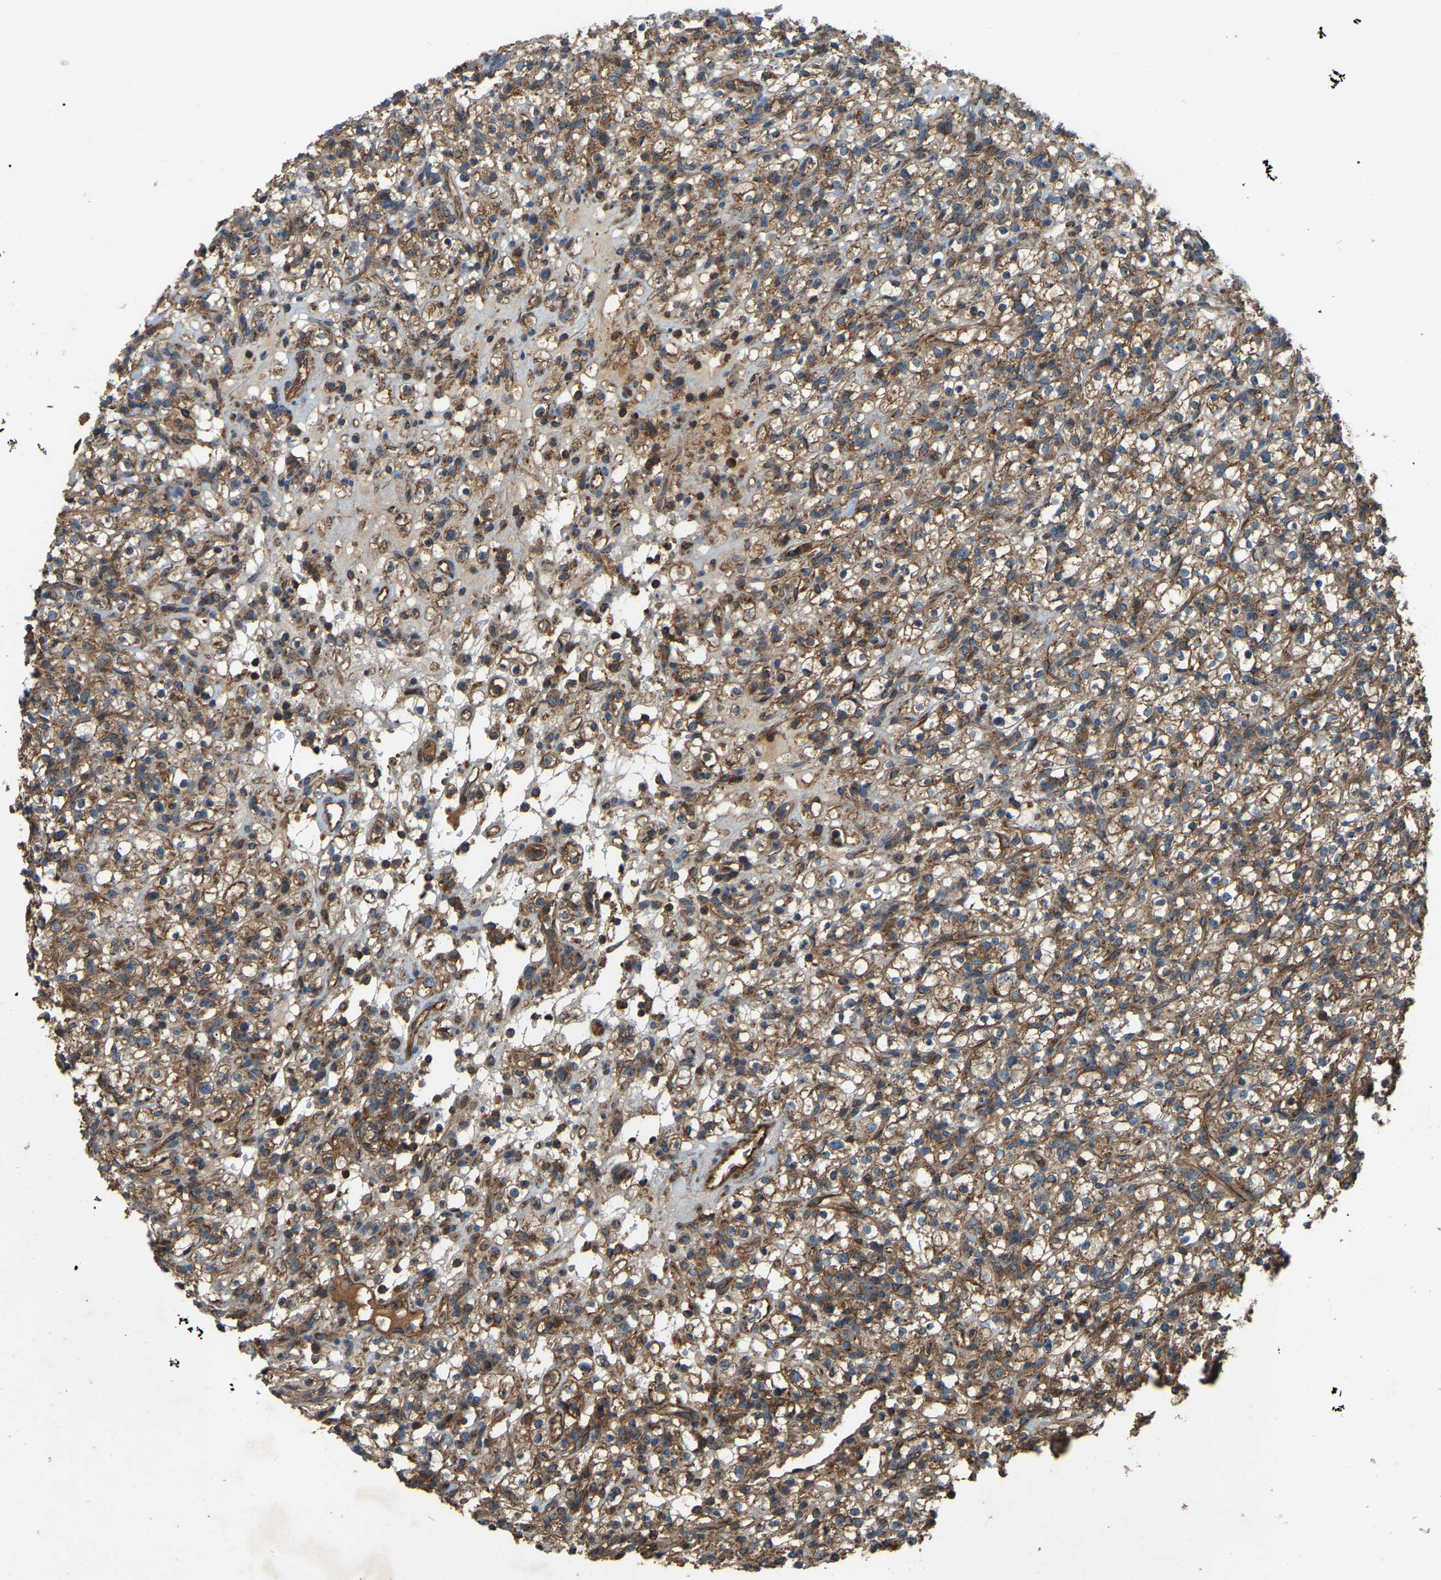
{"staining": {"intensity": "moderate", "quantity": ">75%", "location": "cytoplasmic/membranous"}, "tissue": "renal cancer", "cell_type": "Tumor cells", "image_type": "cancer", "snomed": [{"axis": "morphology", "description": "Normal tissue, NOS"}, {"axis": "morphology", "description": "Adenocarcinoma, NOS"}, {"axis": "topography", "description": "Kidney"}], "caption": "About >75% of tumor cells in renal adenocarcinoma exhibit moderate cytoplasmic/membranous protein positivity as visualized by brown immunohistochemical staining.", "gene": "SAMD9L", "patient": {"sex": "female", "age": 72}}